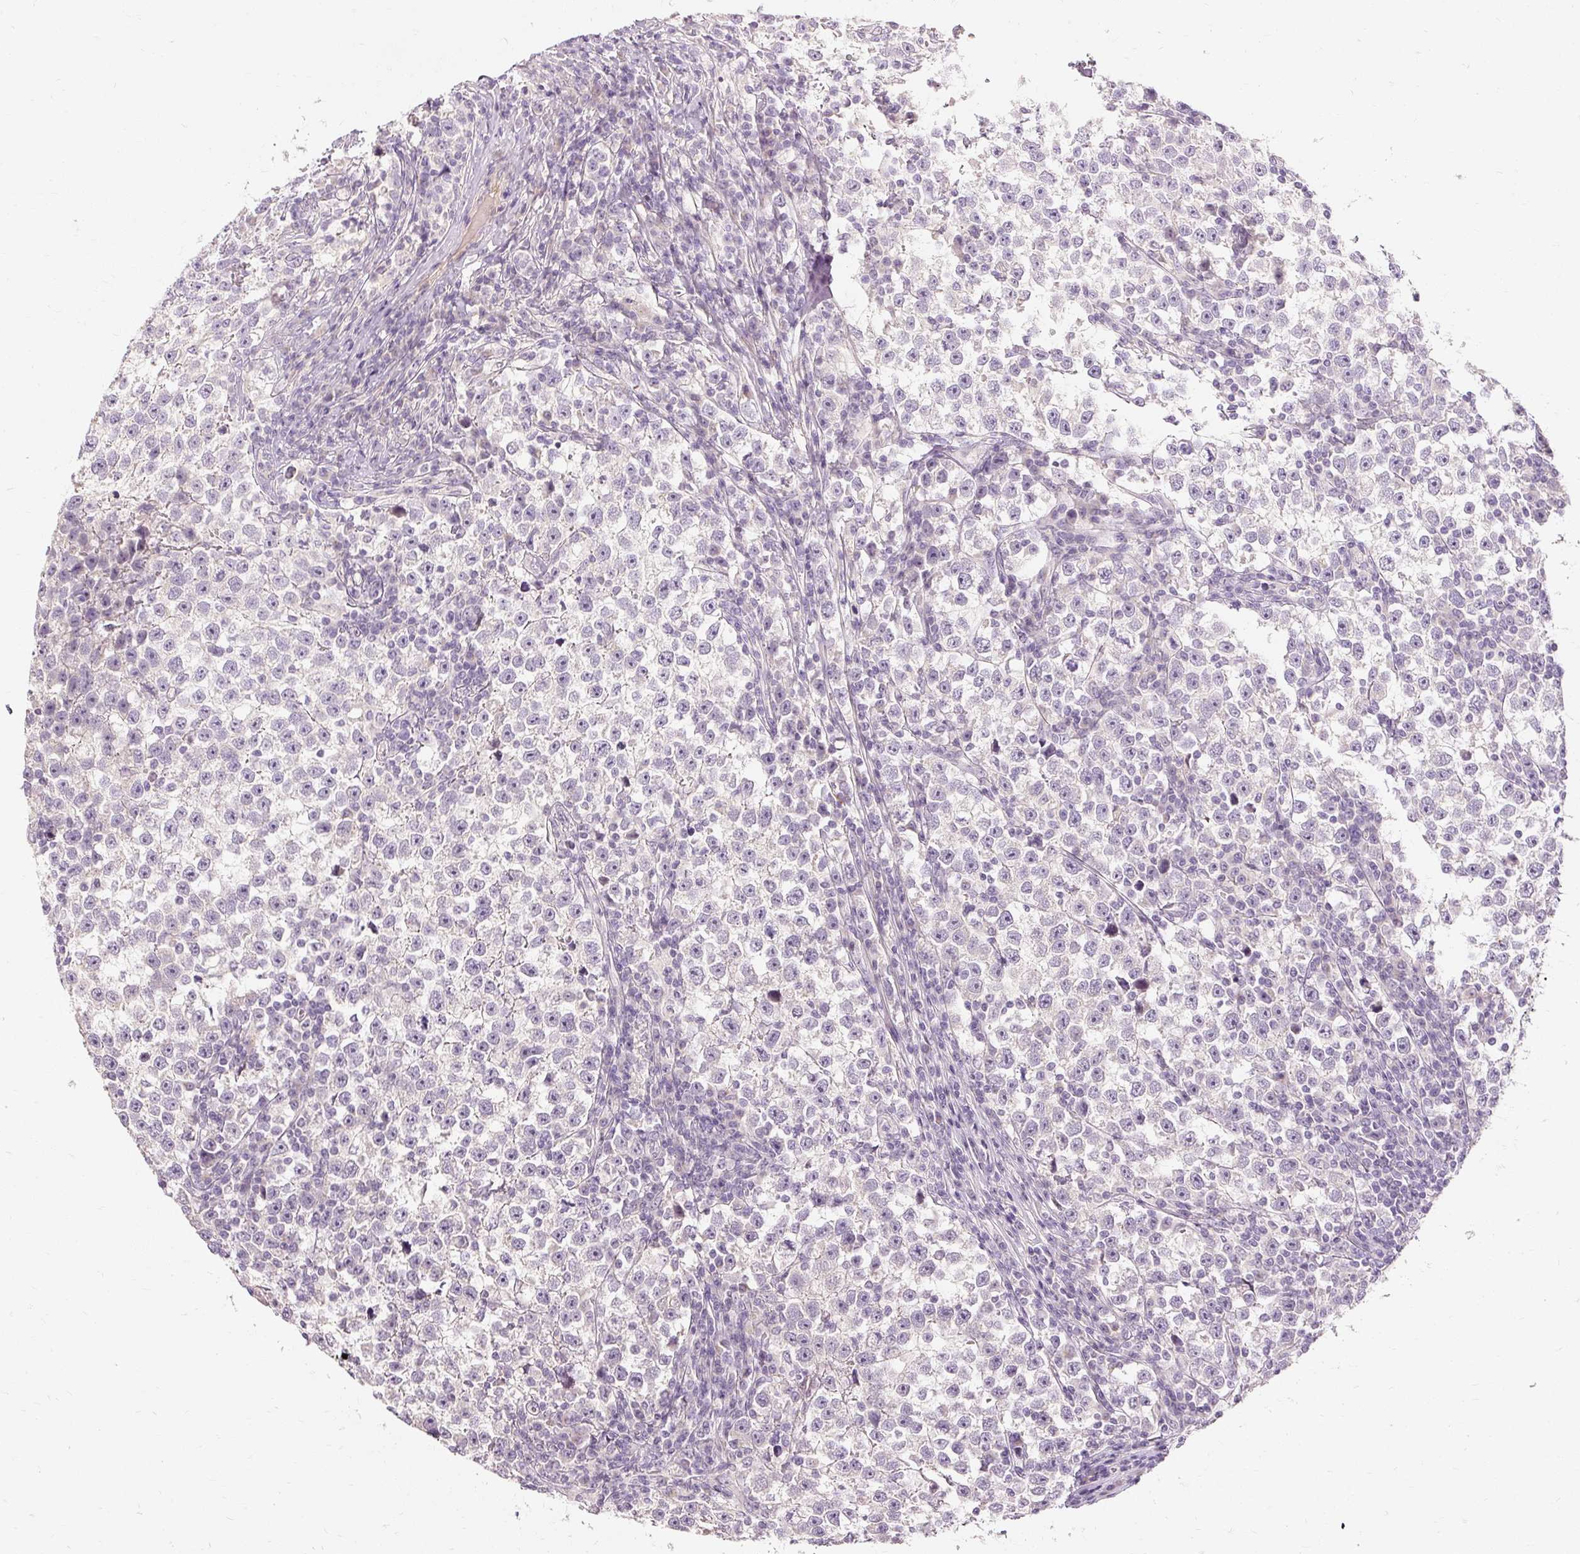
{"staining": {"intensity": "negative", "quantity": "none", "location": "none"}, "tissue": "testis cancer", "cell_type": "Tumor cells", "image_type": "cancer", "snomed": [{"axis": "morphology", "description": "Normal tissue, NOS"}, {"axis": "morphology", "description": "Seminoma, NOS"}, {"axis": "topography", "description": "Testis"}], "caption": "Human seminoma (testis) stained for a protein using immunohistochemistry (IHC) reveals no staining in tumor cells.", "gene": "CAPN3", "patient": {"sex": "male", "age": 43}}